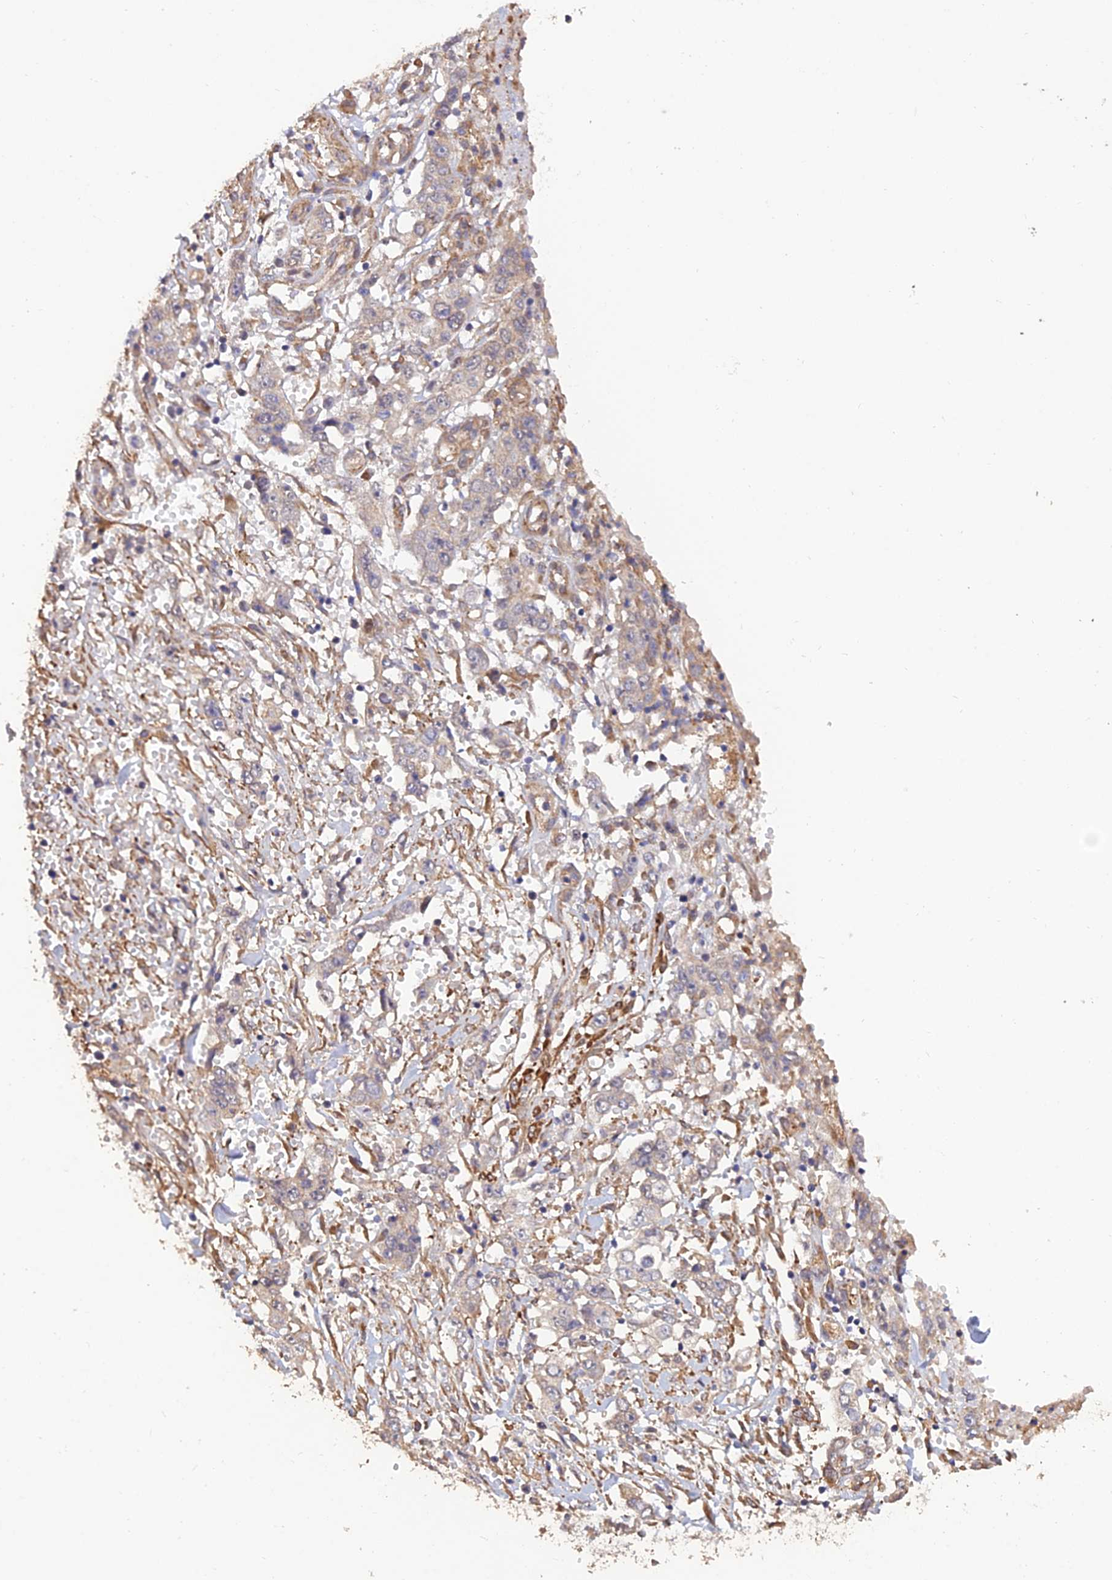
{"staining": {"intensity": "negative", "quantity": "none", "location": "none"}, "tissue": "stomach cancer", "cell_type": "Tumor cells", "image_type": "cancer", "snomed": [{"axis": "morphology", "description": "Adenocarcinoma, NOS"}, {"axis": "topography", "description": "Stomach, upper"}], "caption": "A high-resolution image shows immunohistochemistry (IHC) staining of stomach adenocarcinoma, which reveals no significant expression in tumor cells.", "gene": "PAGR1", "patient": {"sex": "male", "age": 62}}